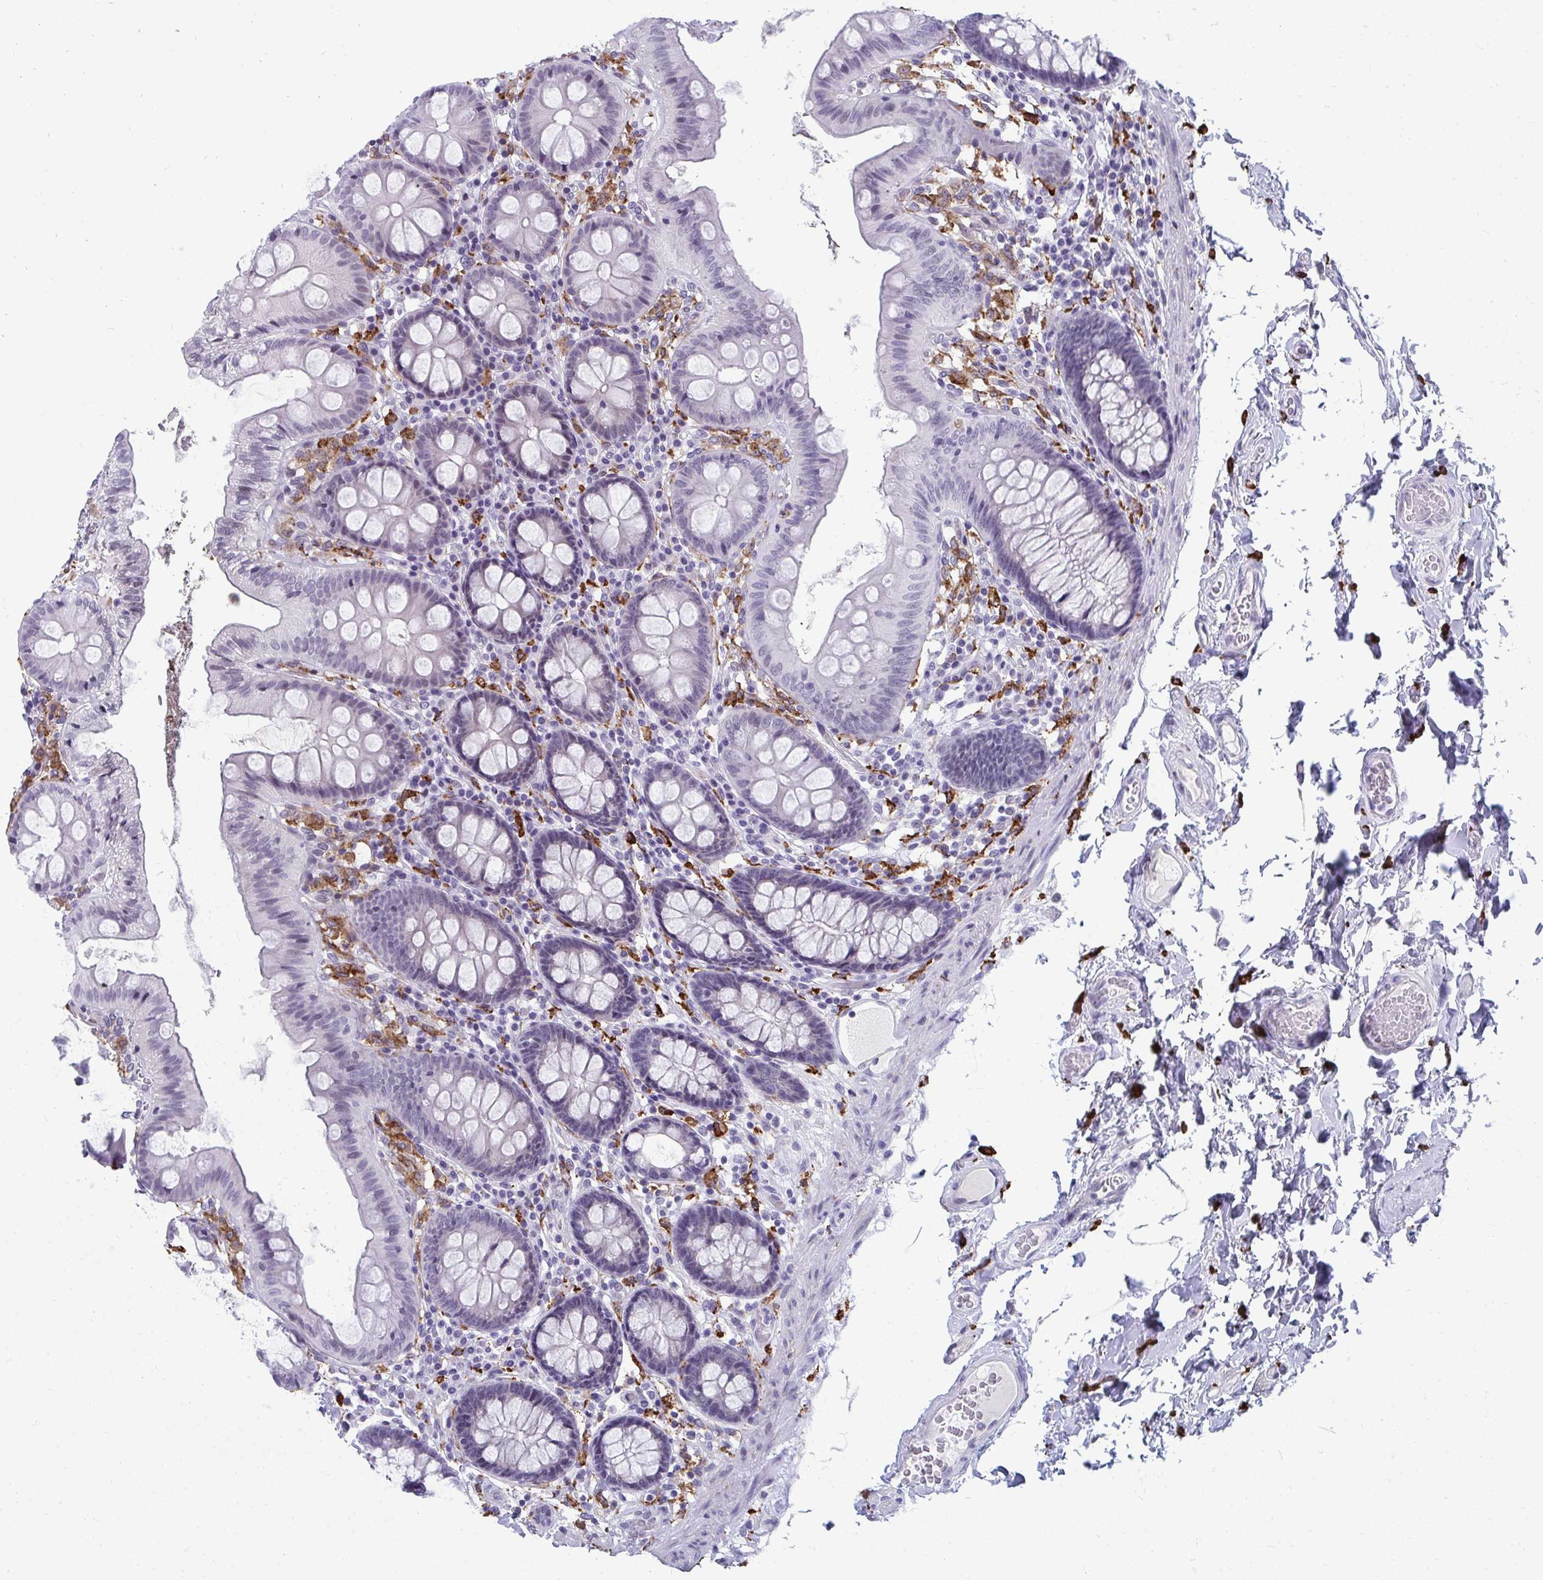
{"staining": {"intensity": "negative", "quantity": "none", "location": "none"}, "tissue": "colon", "cell_type": "Endothelial cells", "image_type": "normal", "snomed": [{"axis": "morphology", "description": "Normal tissue, NOS"}, {"axis": "topography", "description": "Colon"}], "caption": "The image displays no significant expression in endothelial cells of colon. (DAB immunohistochemistry (IHC) visualized using brightfield microscopy, high magnification).", "gene": "CD163", "patient": {"sex": "male", "age": 84}}